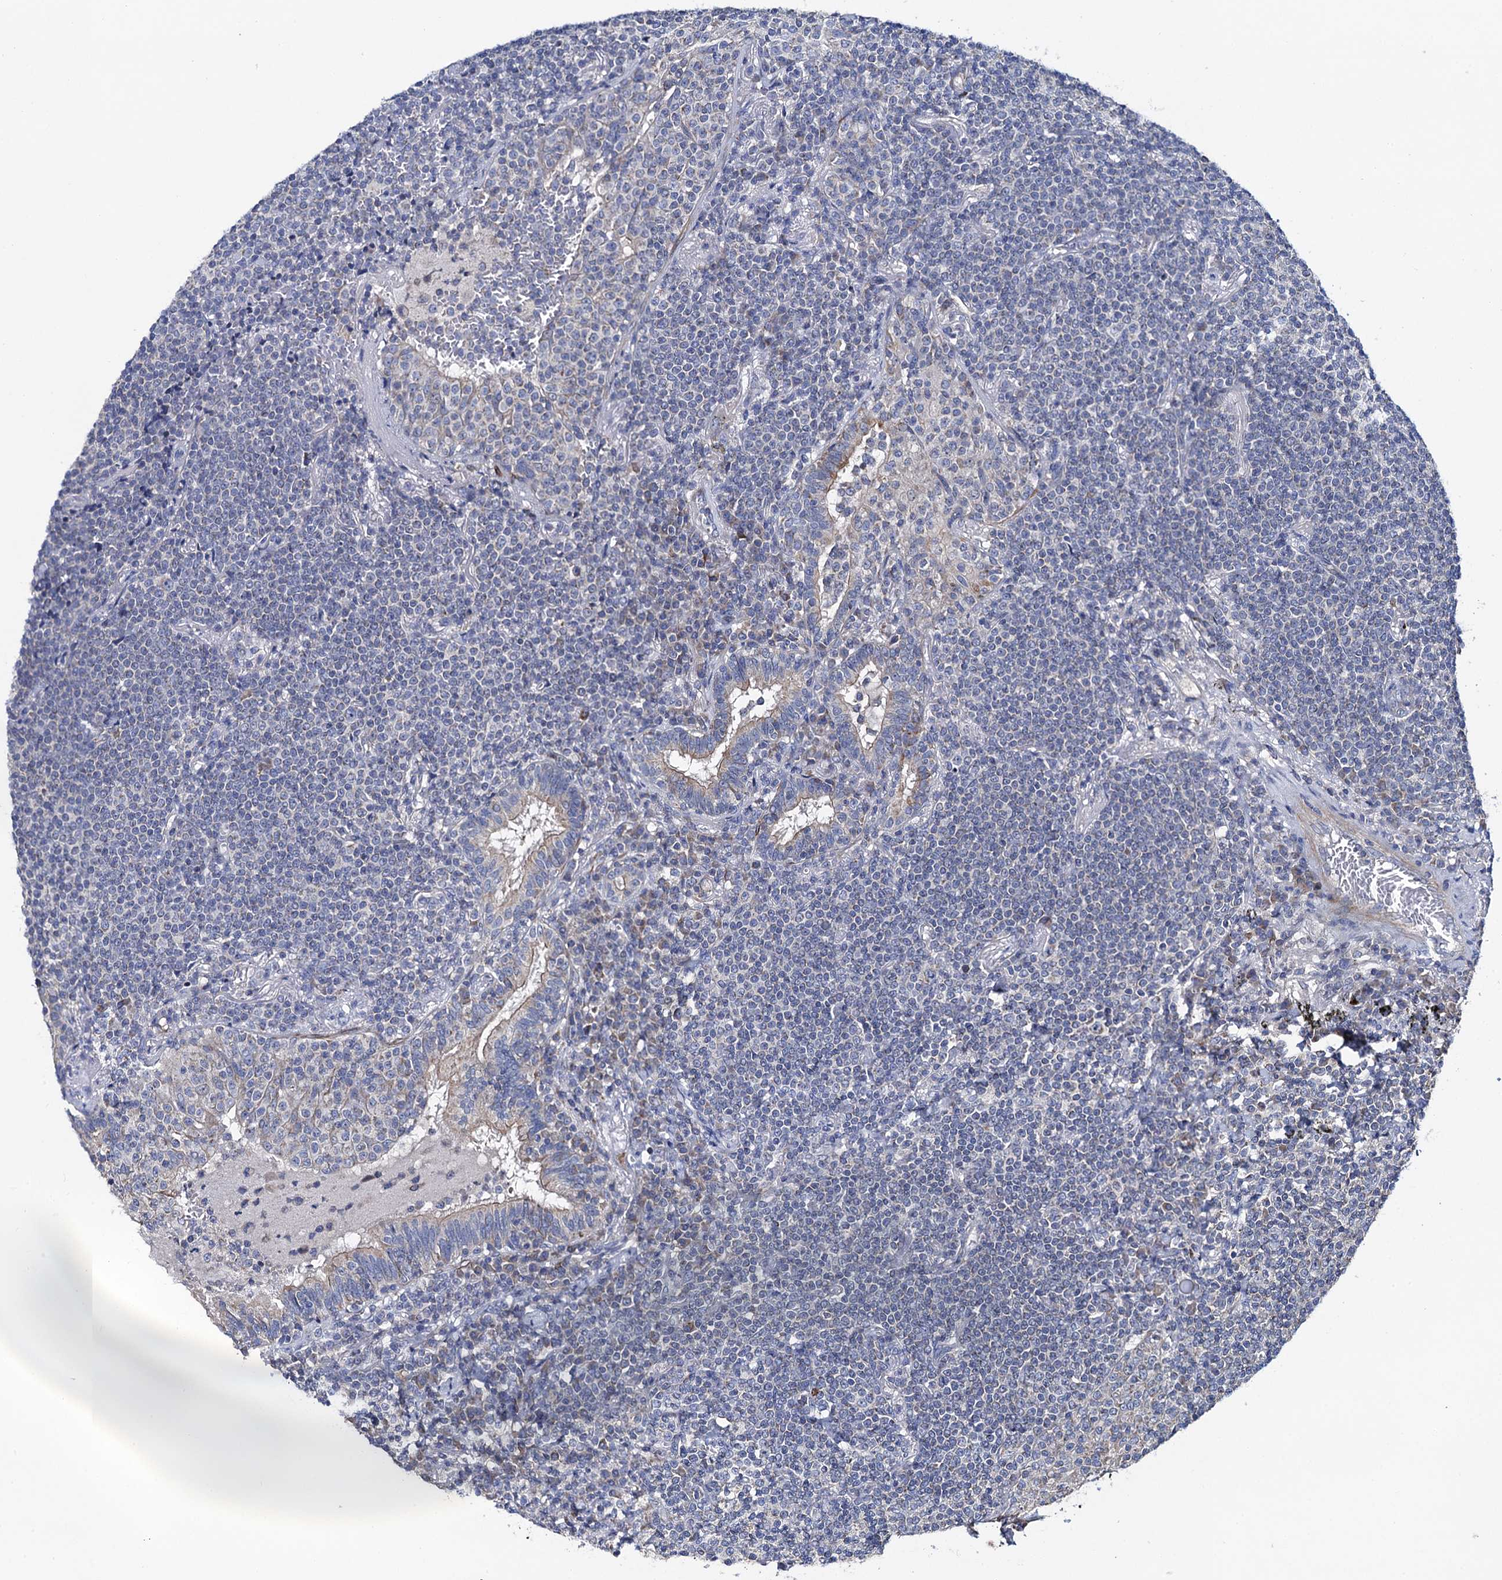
{"staining": {"intensity": "negative", "quantity": "none", "location": "none"}, "tissue": "lymphoma", "cell_type": "Tumor cells", "image_type": "cancer", "snomed": [{"axis": "morphology", "description": "Malignant lymphoma, non-Hodgkin's type, Low grade"}, {"axis": "topography", "description": "Lung"}], "caption": "DAB (3,3'-diaminobenzidine) immunohistochemical staining of low-grade malignant lymphoma, non-Hodgkin's type shows no significant expression in tumor cells. (Stains: DAB immunohistochemistry (IHC) with hematoxylin counter stain, Microscopy: brightfield microscopy at high magnification).", "gene": "MRPL48", "patient": {"sex": "female", "age": 71}}